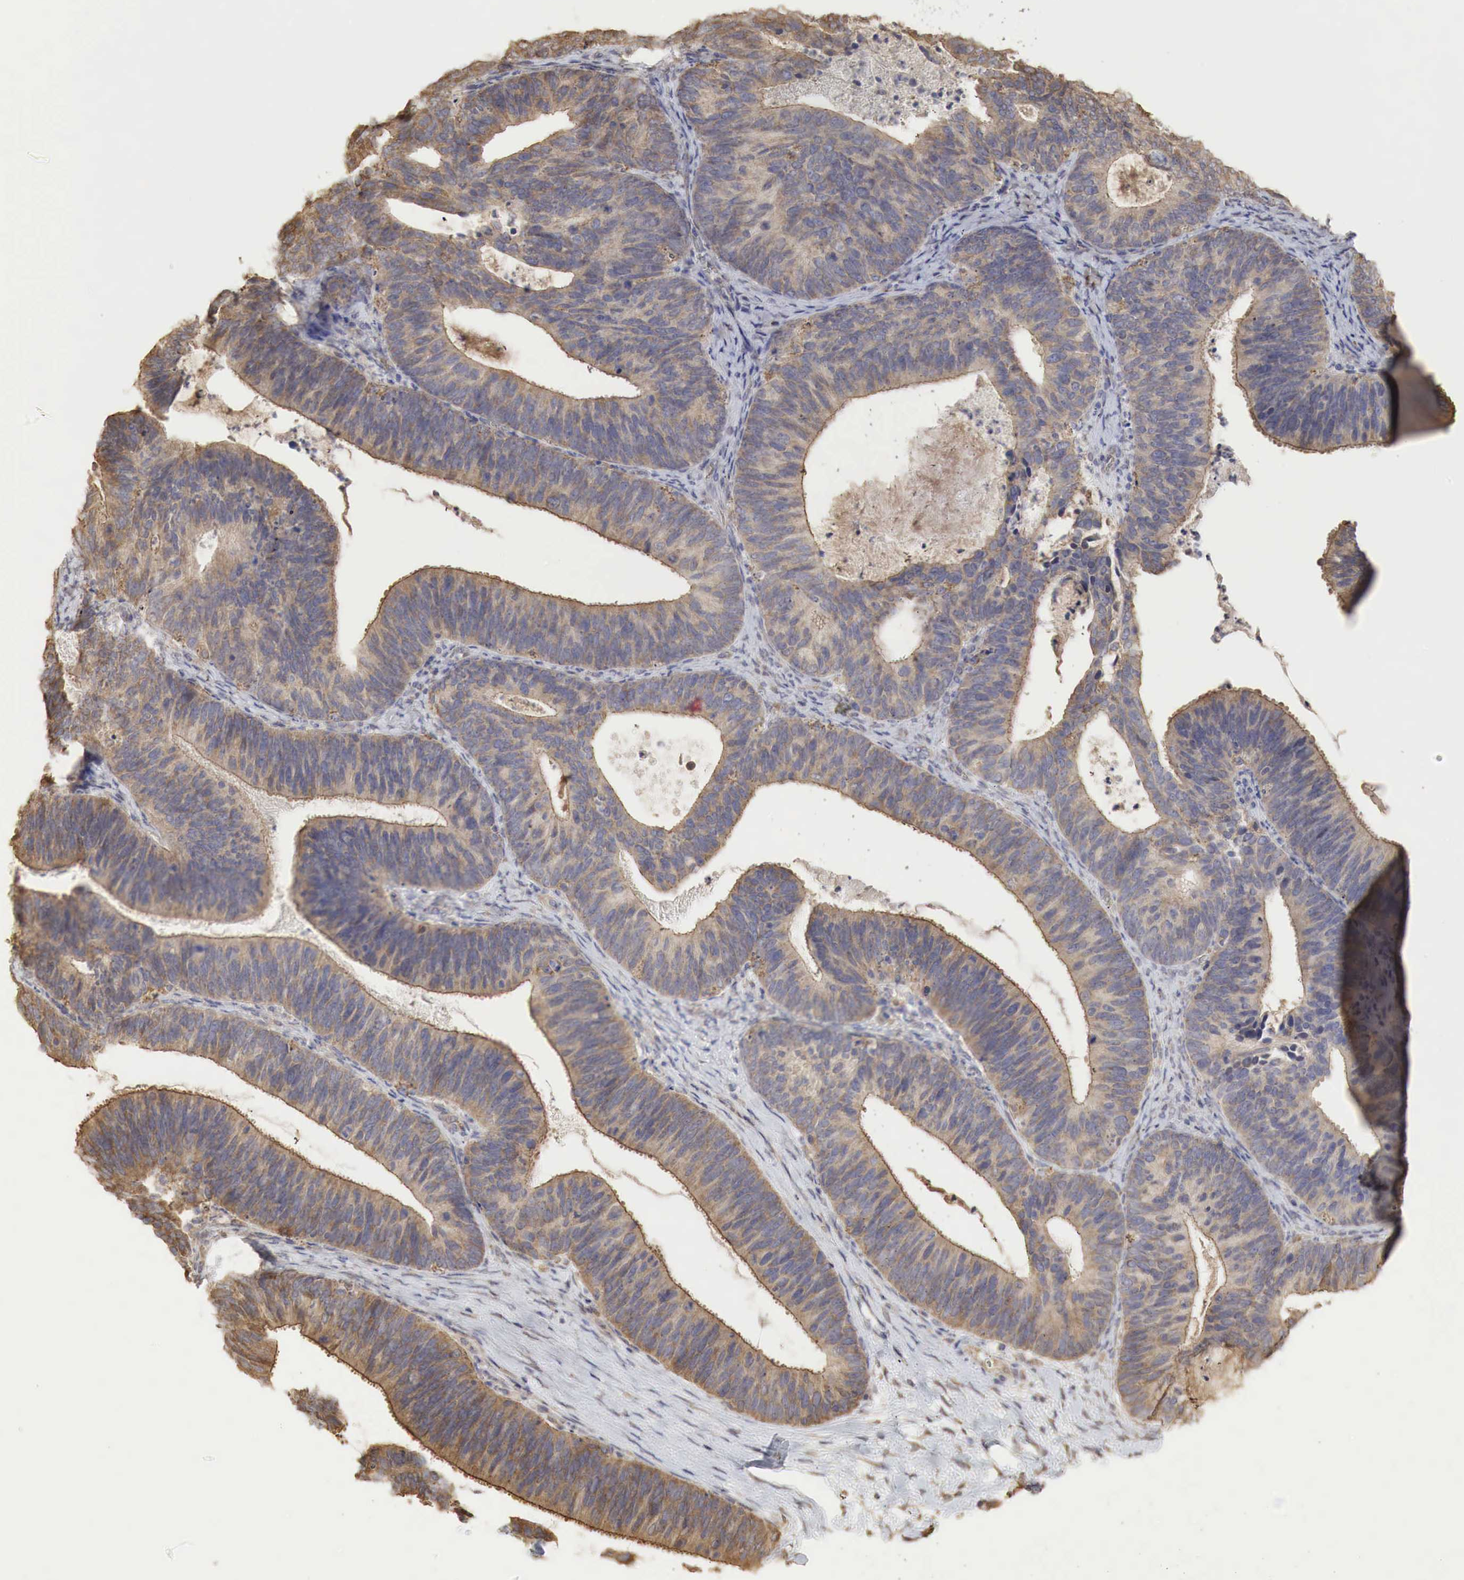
{"staining": {"intensity": "weak", "quantity": ">75%", "location": "cytoplasmic/membranous"}, "tissue": "ovarian cancer", "cell_type": "Tumor cells", "image_type": "cancer", "snomed": [{"axis": "morphology", "description": "Carcinoma, endometroid"}, {"axis": "topography", "description": "Ovary"}], "caption": "Ovarian cancer (endometroid carcinoma) tissue reveals weak cytoplasmic/membranous staining in about >75% of tumor cells, visualized by immunohistochemistry.", "gene": "PABPC5", "patient": {"sex": "female", "age": 52}}